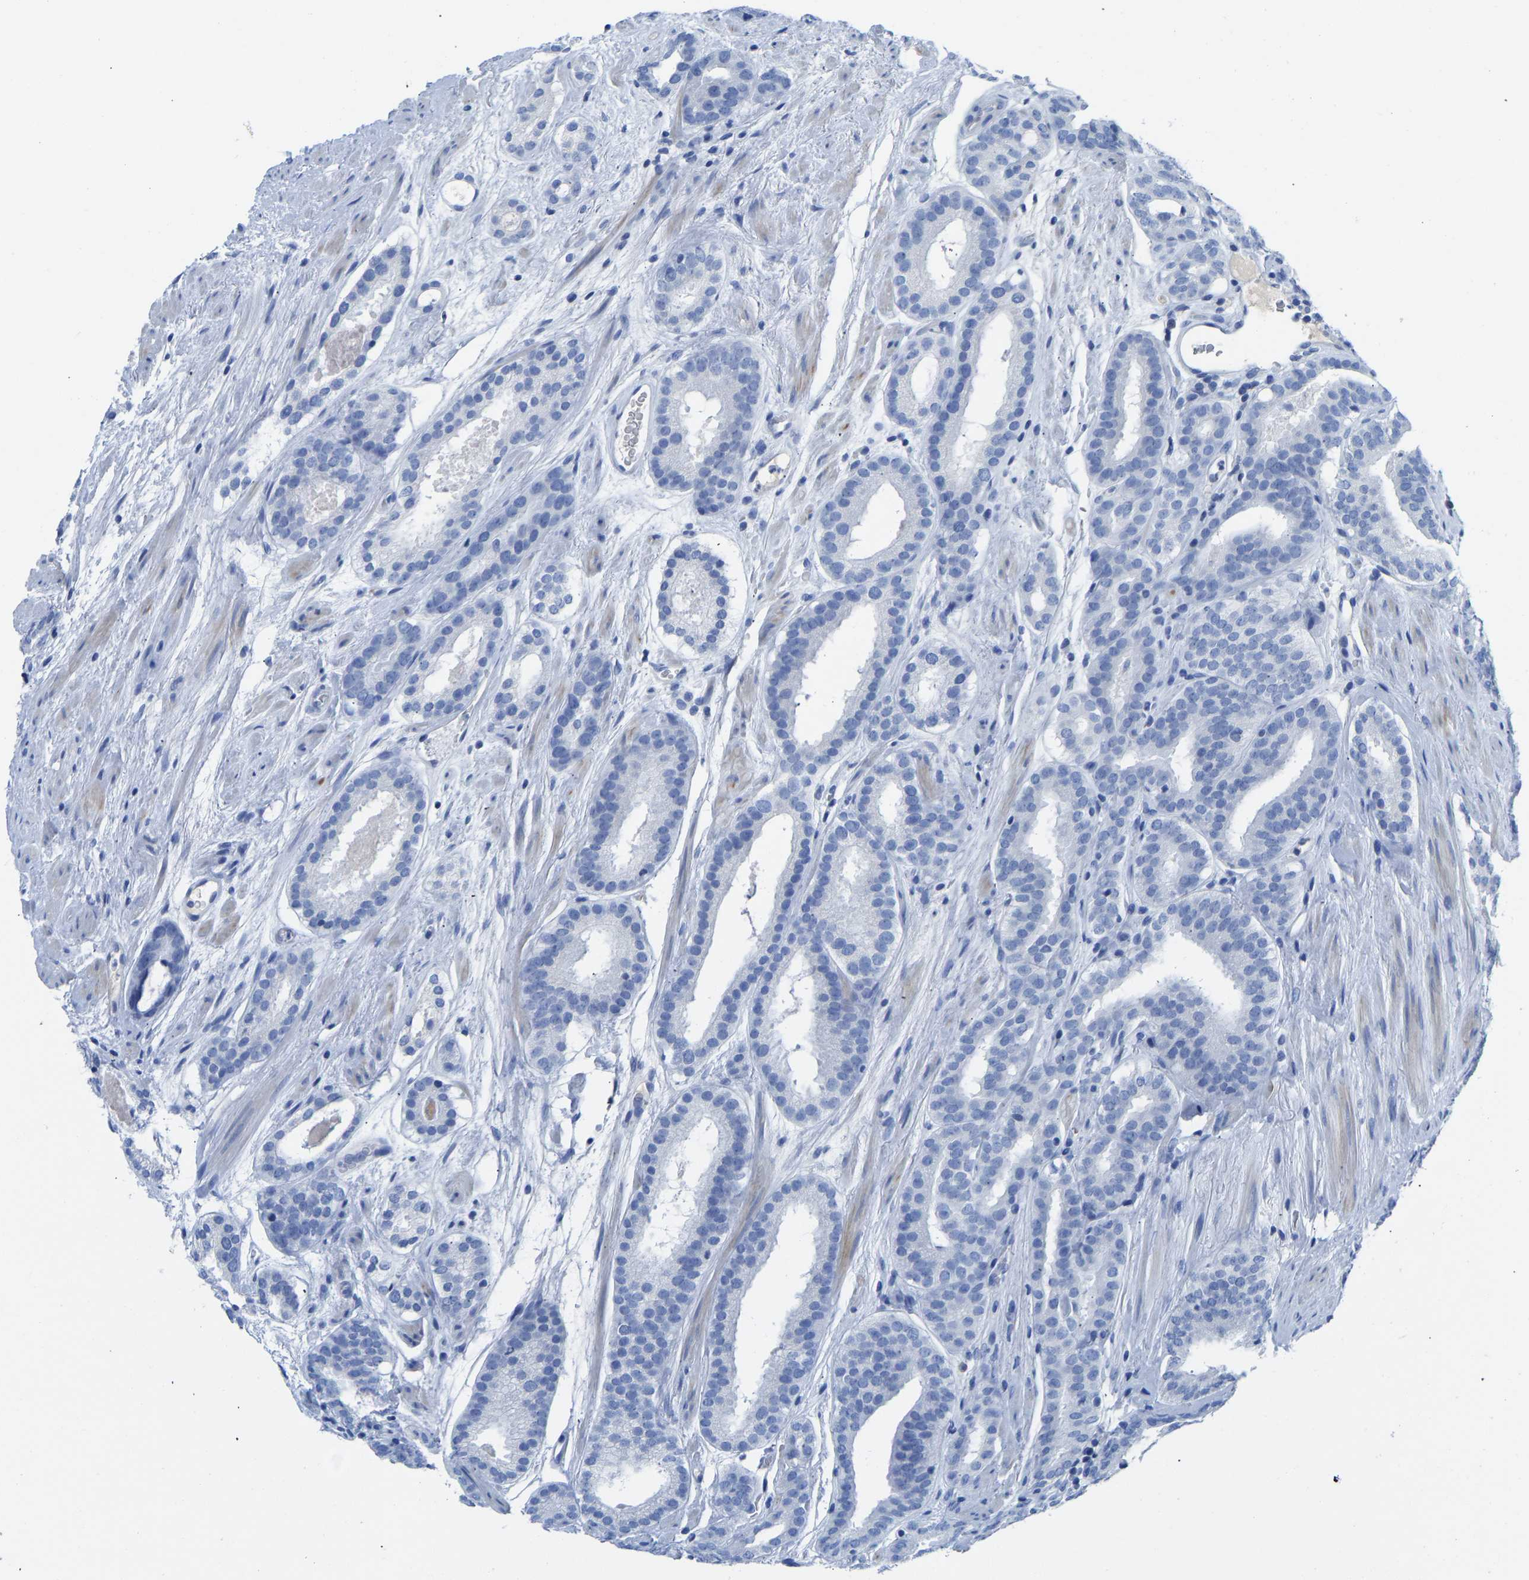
{"staining": {"intensity": "negative", "quantity": "none", "location": "none"}, "tissue": "prostate cancer", "cell_type": "Tumor cells", "image_type": "cancer", "snomed": [{"axis": "morphology", "description": "Adenocarcinoma, Low grade"}, {"axis": "topography", "description": "Prostate"}], "caption": "Immunohistochemistry (IHC) image of neoplastic tissue: human low-grade adenocarcinoma (prostate) stained with DAB (3,3'-diaminobenzidine) reveals no significant protein staining in tumor cells.", "gene": "NKAIN3", "patient": {"sex": "male", "age": 69}}